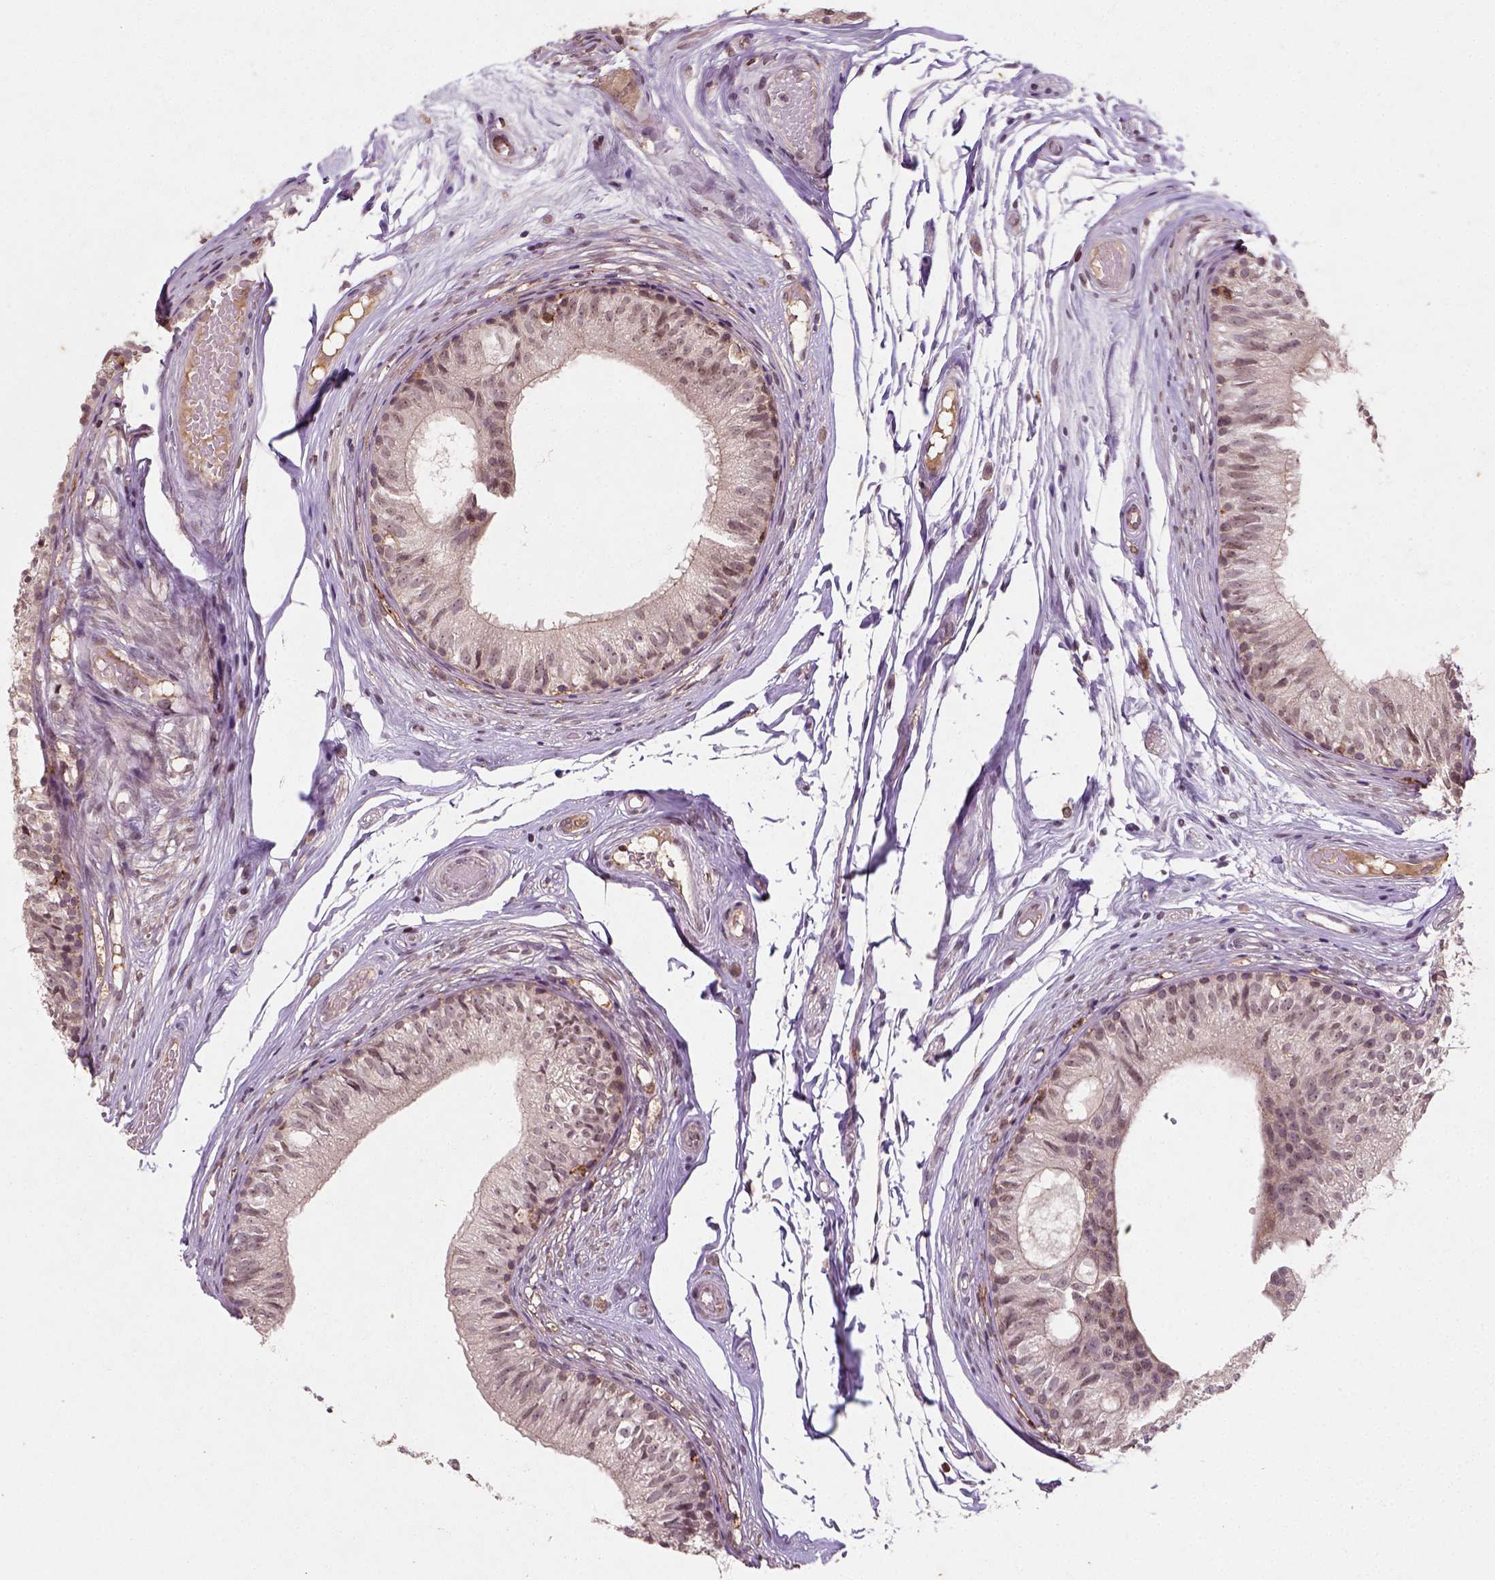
{"staining": {"intensity": "negative", "quantity": "none", "location": "none"}, "tissue": "epididymis", "cell_type": "Glandular cells", "image_type": "normal", "snomed": [{"axis": "morphology", "description": "Normal tissue, NOS"}, {"axis": "topography", "description": "Epididymis"}], "caption": "Immunohistochemistry image of unremarkable epididymis stained for a protein (brown), which reveals no positivity in glandular cells. The staining was performed using DAB to visualize the protein expression in brown, while the nuclei were stained in blue with hematoxylin (Magnification: 20x).", "gene": "CAMKK1", "patient": {"sex": "male", "age": 29}}